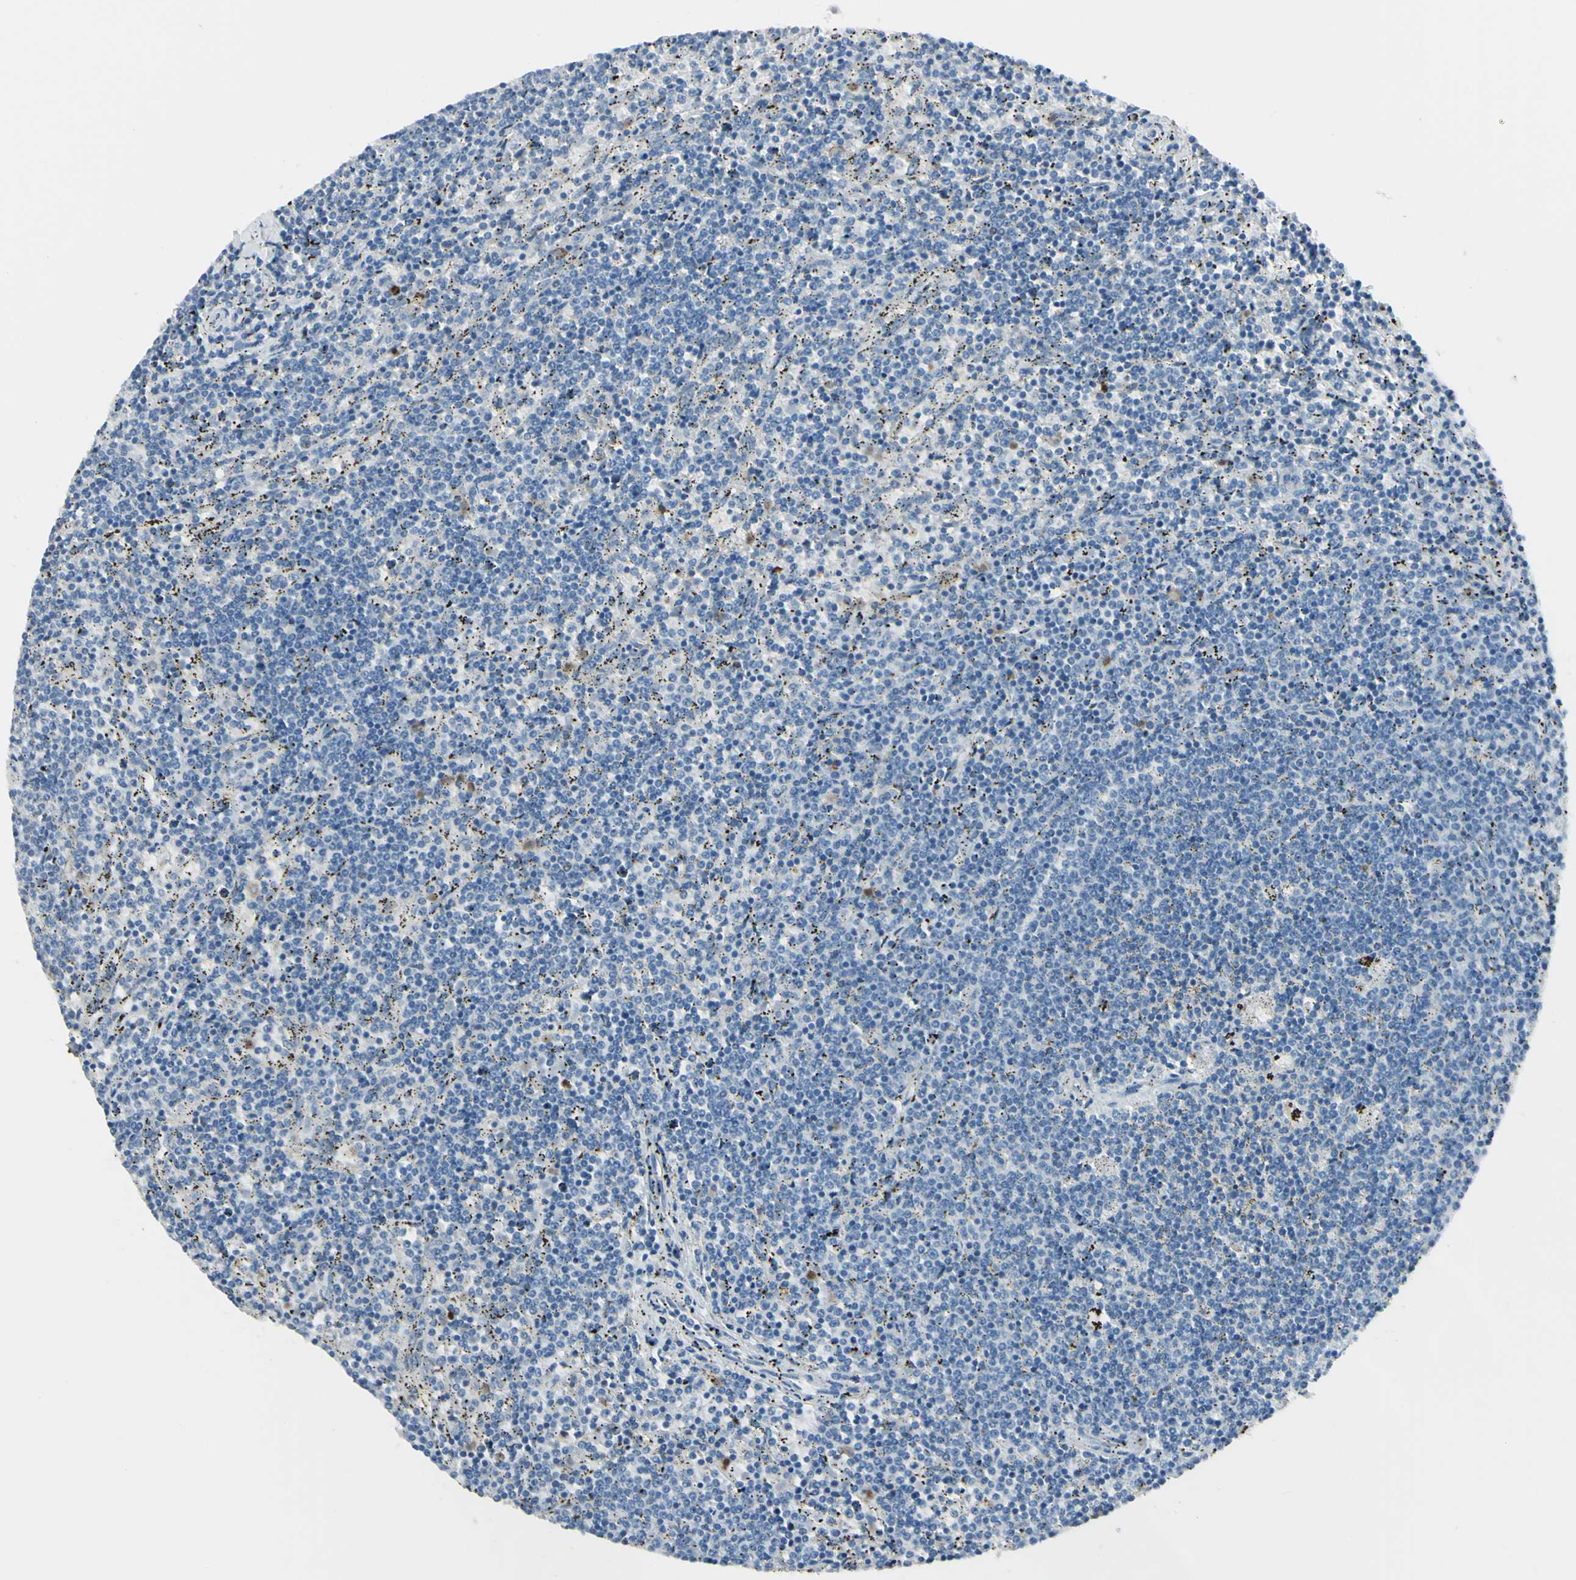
{"staining": {"intensity": "negative", "quantity": "none", "location": "none"}, "tissue": "lymphoma", "cell_type": "Tumor cells", "image_type": "cancer", "snomed": [{"axis": "morphology", "description": "Malignant lymphoma, non-Hodgkin's type, Low grade"}, {"axis": "topography", "description": "Spleen"}], "caption": "The image shows no staining of tumor cells in malignant lymphoma, non-Hodgkin's type (low-grade).", "gene": "ZNF557", "patient": {"sex": "female", "age": 50}}